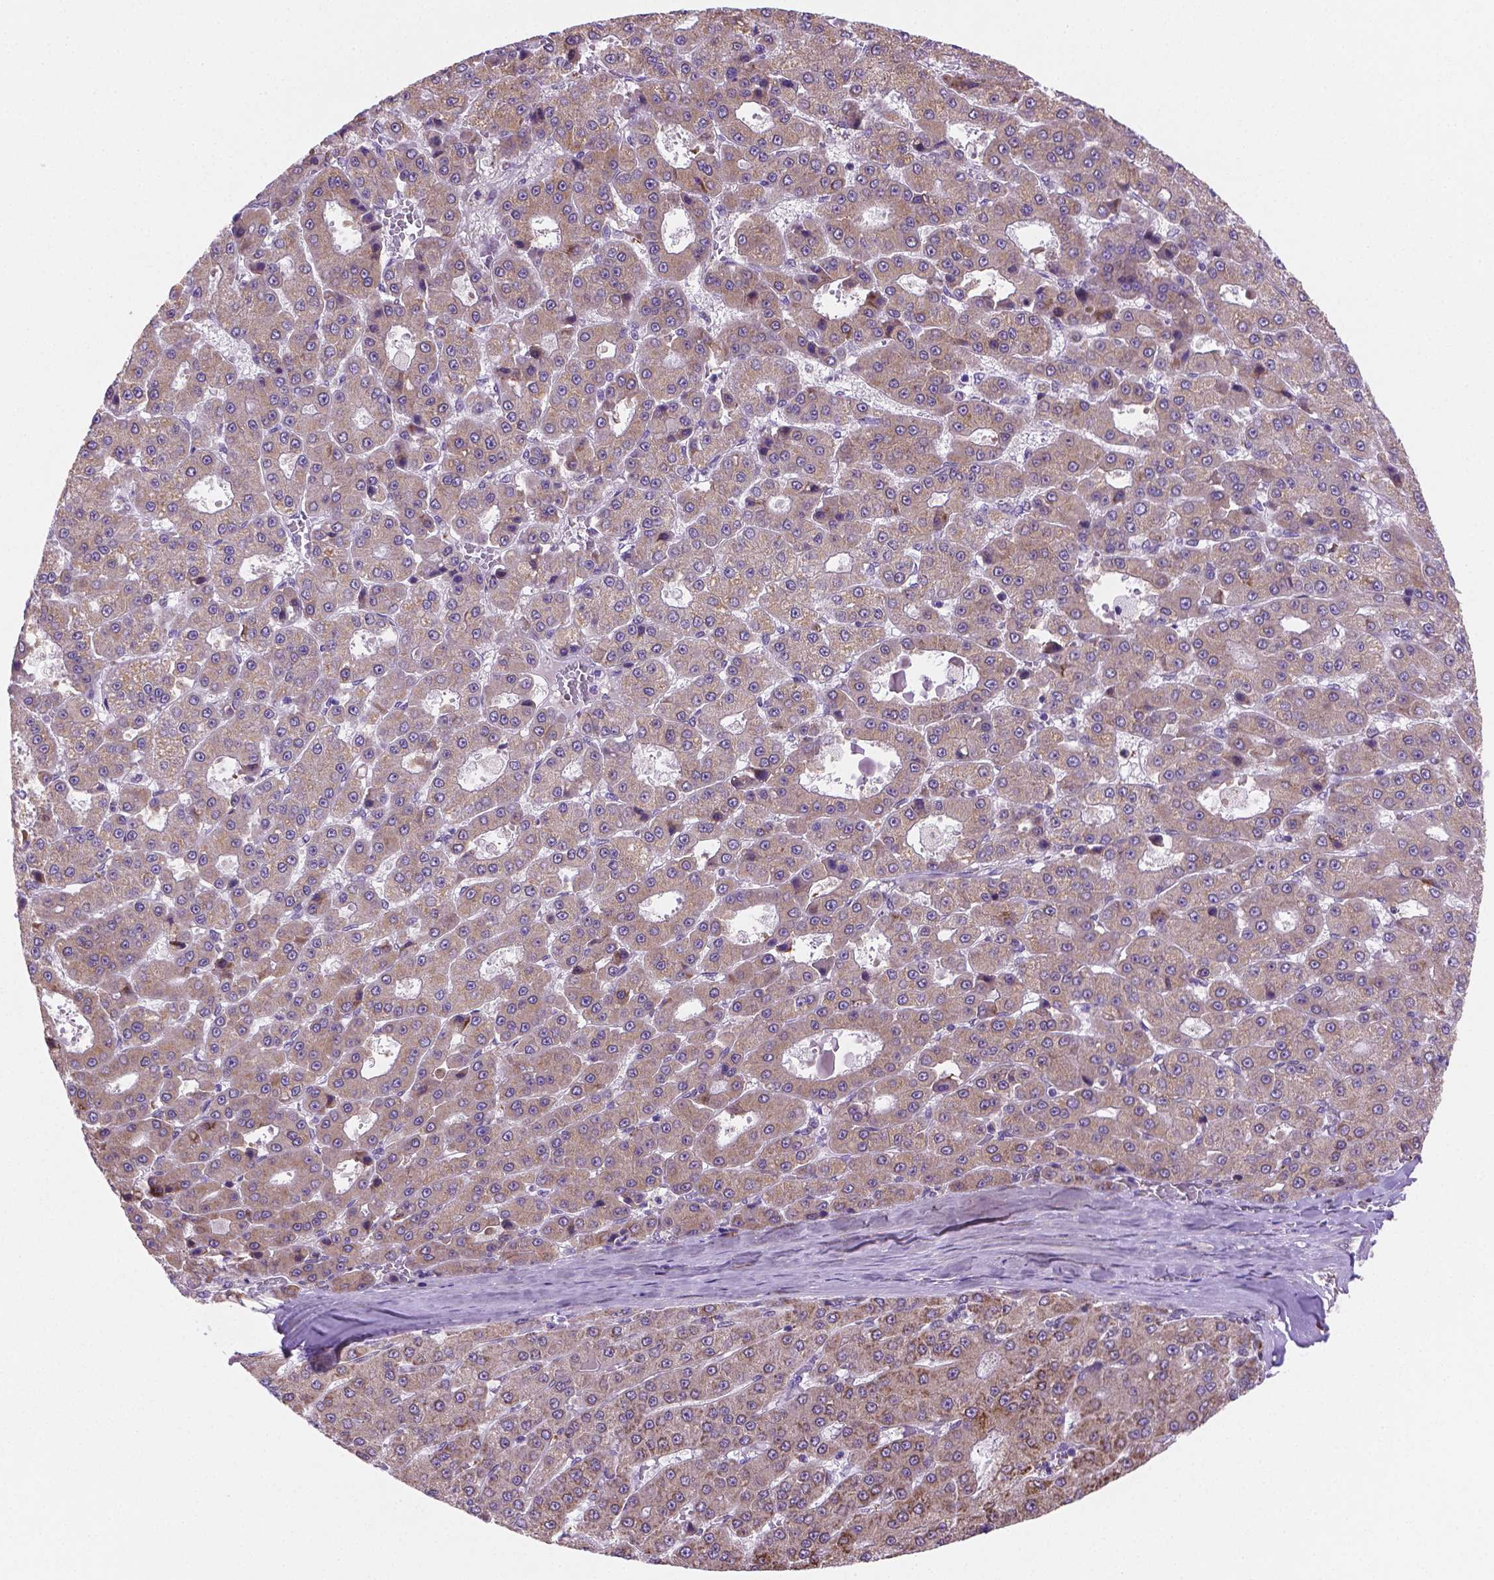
{"staining": {"intensity": "weak", "quantity": ">75%", "location": "cytoplasmic/membranous"}, "tissue": "liver cancer", "cell_type": "Tumor cells", "image_type": "cancer", "snomed": [{"axis": "morphology", "description": "Carcinoma, Hepatocellular, NOS"}, {"axis": "topography", "description": "Liver"}], "caption": "Tumor cells demonstrate low levels of weak cytoplasmic/membranous staining in about >75% of cells in human hepatocellular carcinoma (liver).", "gene": "FNIP1", "patient": {"sex": "male", "age": 70}}